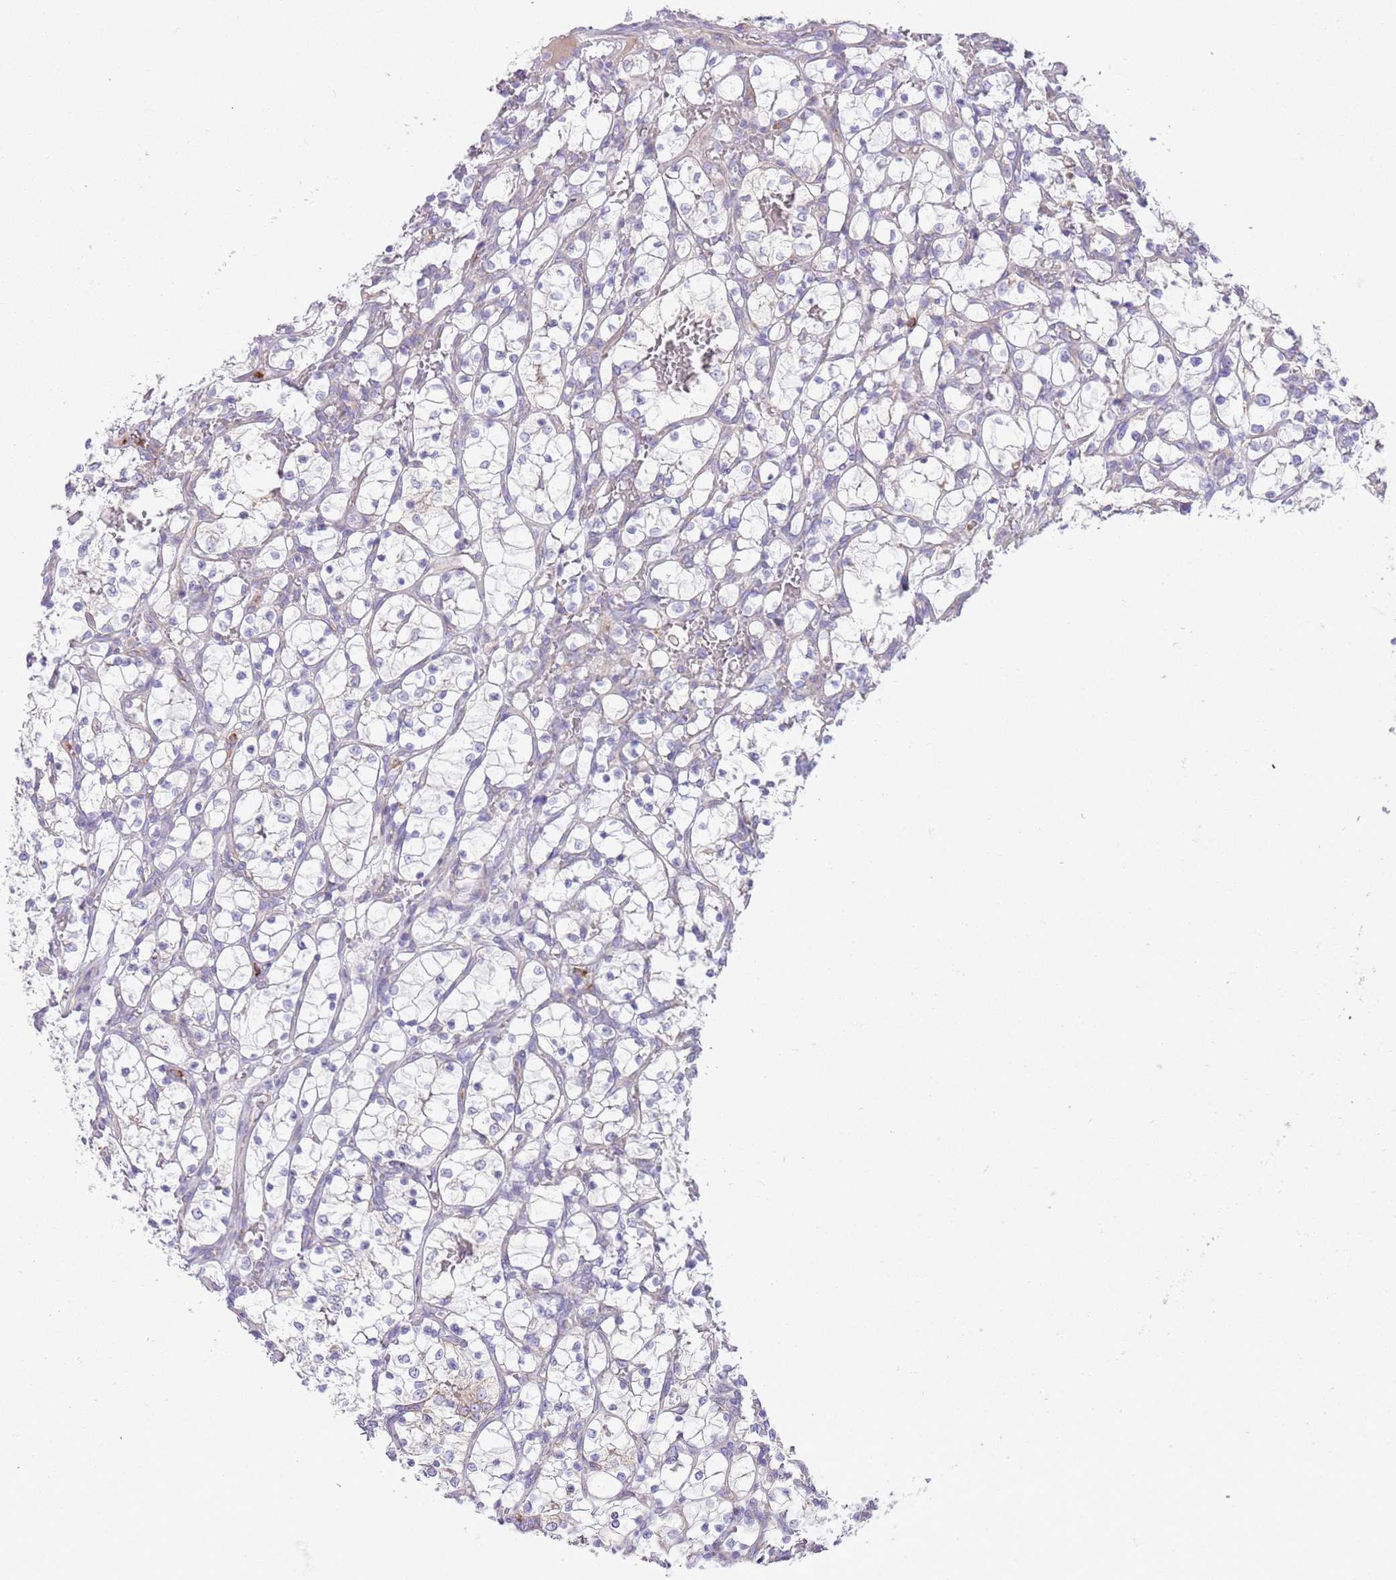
{"staining": {"intensity": "weak", "quantity": "<25%", "location": "cytoplasmic/membranous"}, "tissue": "renal cancer", "cell_type": "Tumor cells", "image_type": "cancer", "snomed": [{"axis": "morphology", "description": "Adenocarcinoma, NOS"}, {"axis": "topography", "description": "Kidney"}], "caption": "This histopathology image is of renal cancer (adenocarcinoma) stained with immunohistochemistry (IHC) to label a protein in brown with the nuclei are counter-stained blue. There is no positivity in tumor cells. The staining was performed using DAB (3,3'-diaminobenzidine) to visualize the protein expression in brown, while the nuclei were stained in blue with hematoxylin (Magnification: 20x).", "gene": "OAZ2", "patient": {"sex": "female", "age": 69}}